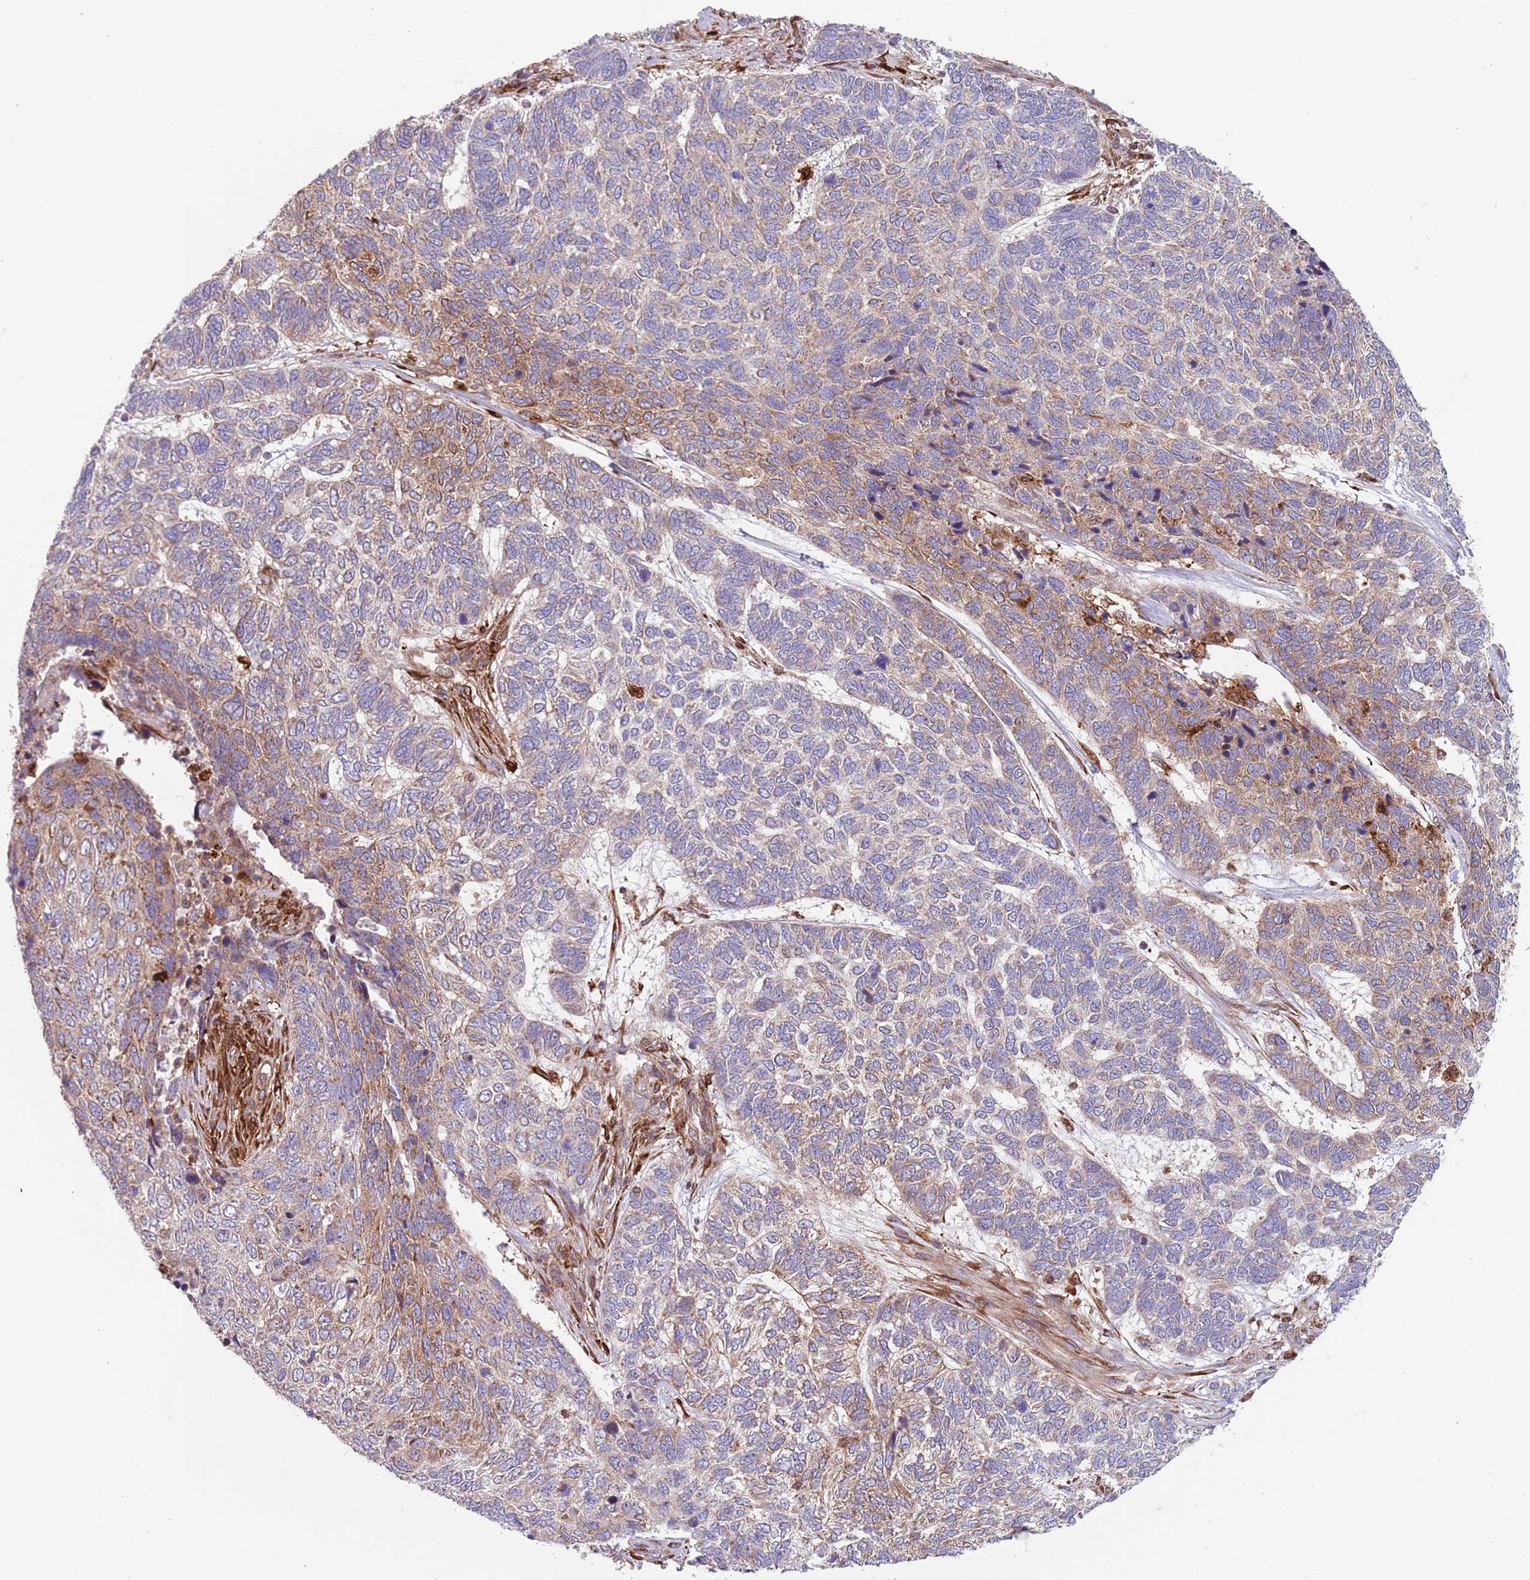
{"staining": {"intensity": "moderate", "quantity": "<25%", "location": "cytoplasmic/membranous"}, "tissue": "skin cancer", "cell_type": "Tumor cells", "image_type": "cancer", "snomed": [{"axis": "morphology", "description": "Basal cell carcinoma"}, {"axis": "topography", "description": "Skin"}], "caption": "About <25% of tumor cells in basal cell carcinoma (skin) exhibit moderate cytoplasmic/membranous protein positivity as visualized by brown immunohistochemical staining.", "gene": "ZMYM5", "patient": {"sex": "female", "age": 65}}